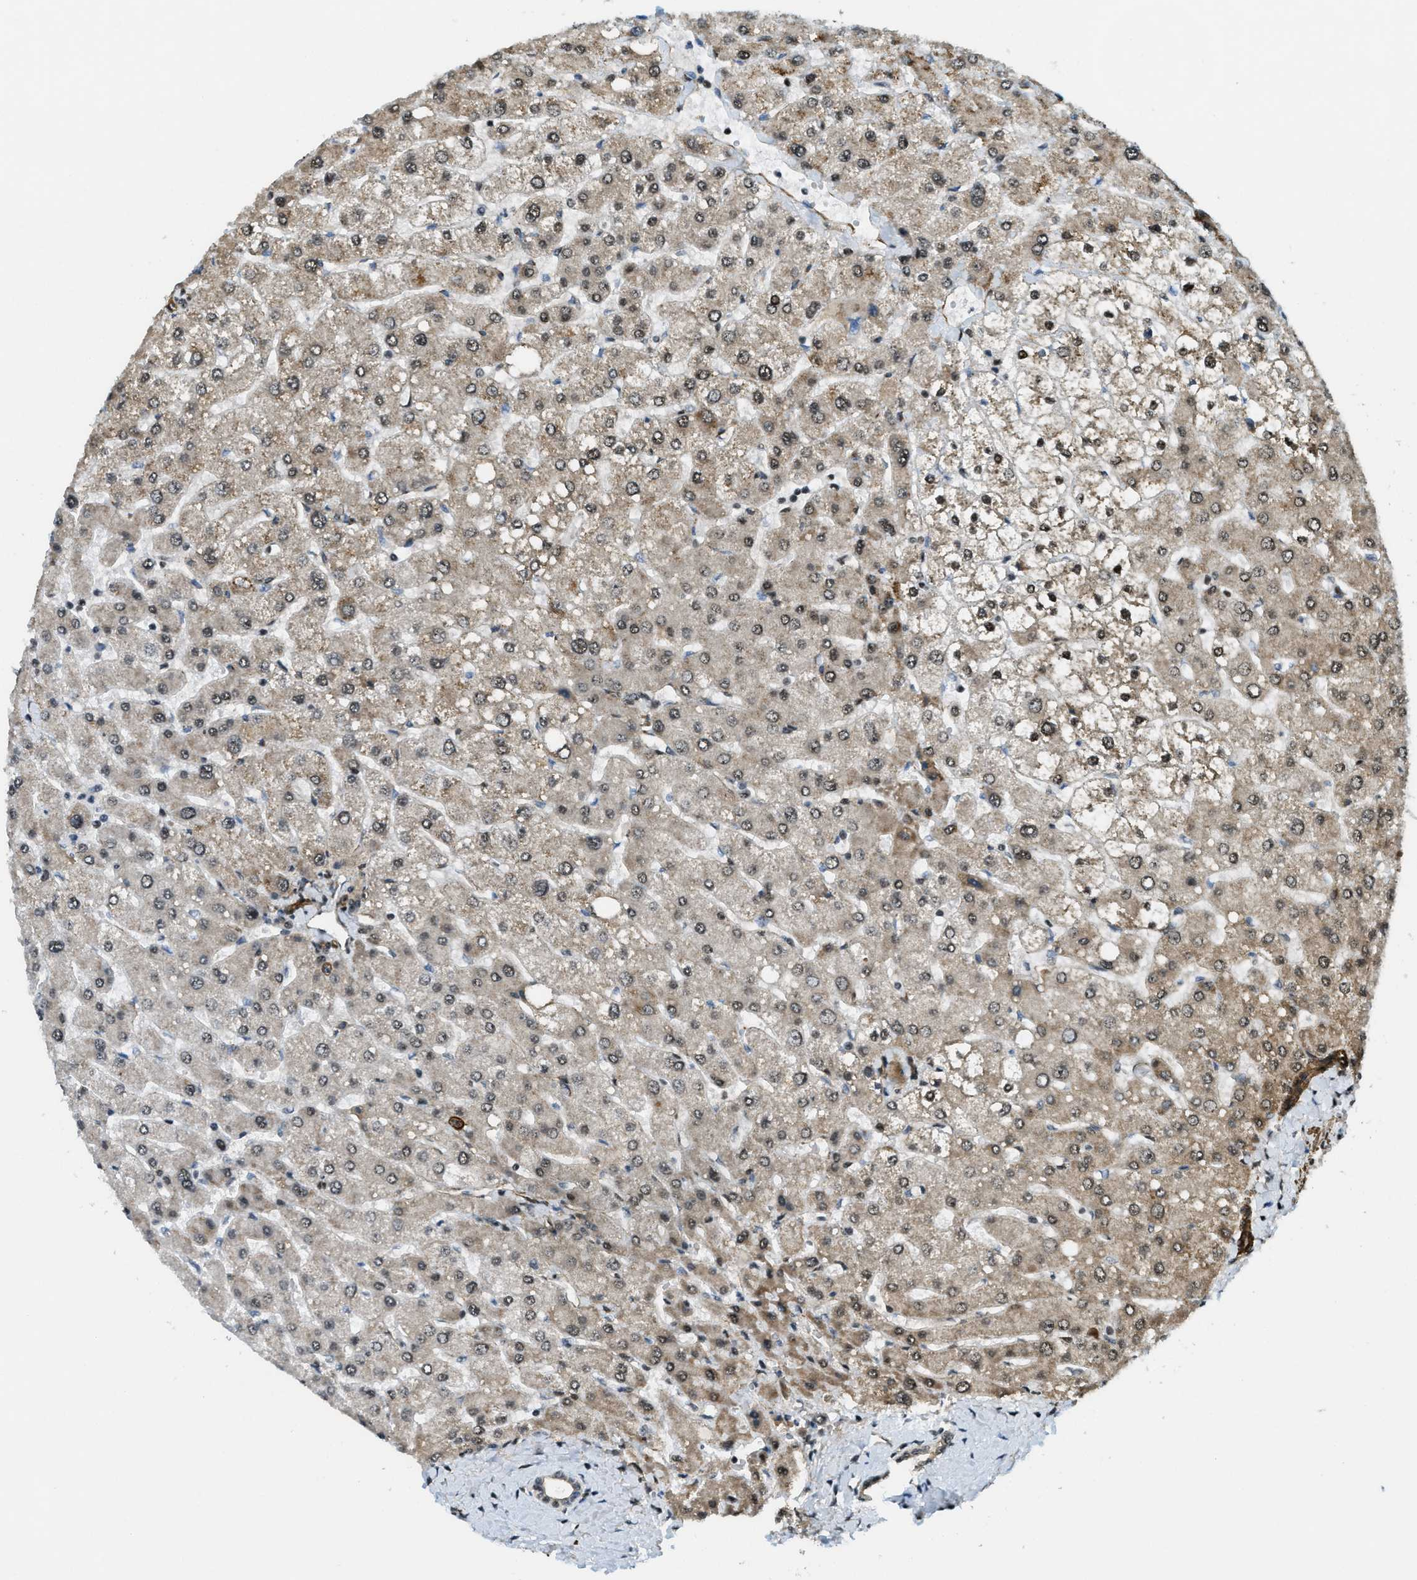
{"staining": {"intensity": "moderate", "quantity": "25%-75%", "location": "nuclear"}, "tissue": "liver", "cell_type": "Cholangiocytes", "image_type": "normal", "snomed": [{"axis": "morphology", "description": "Normal tissue, NOS"}, {"axis": "topography", "description": "Liver"}], "caption": "An IHC micrograph of benign tissue is shown. Protein staining in brown shows moderate nuclear positivity in liver within cholangiocytes.", "gene": "CFAP36", "patient": {"sex": "male", "age": 55}}